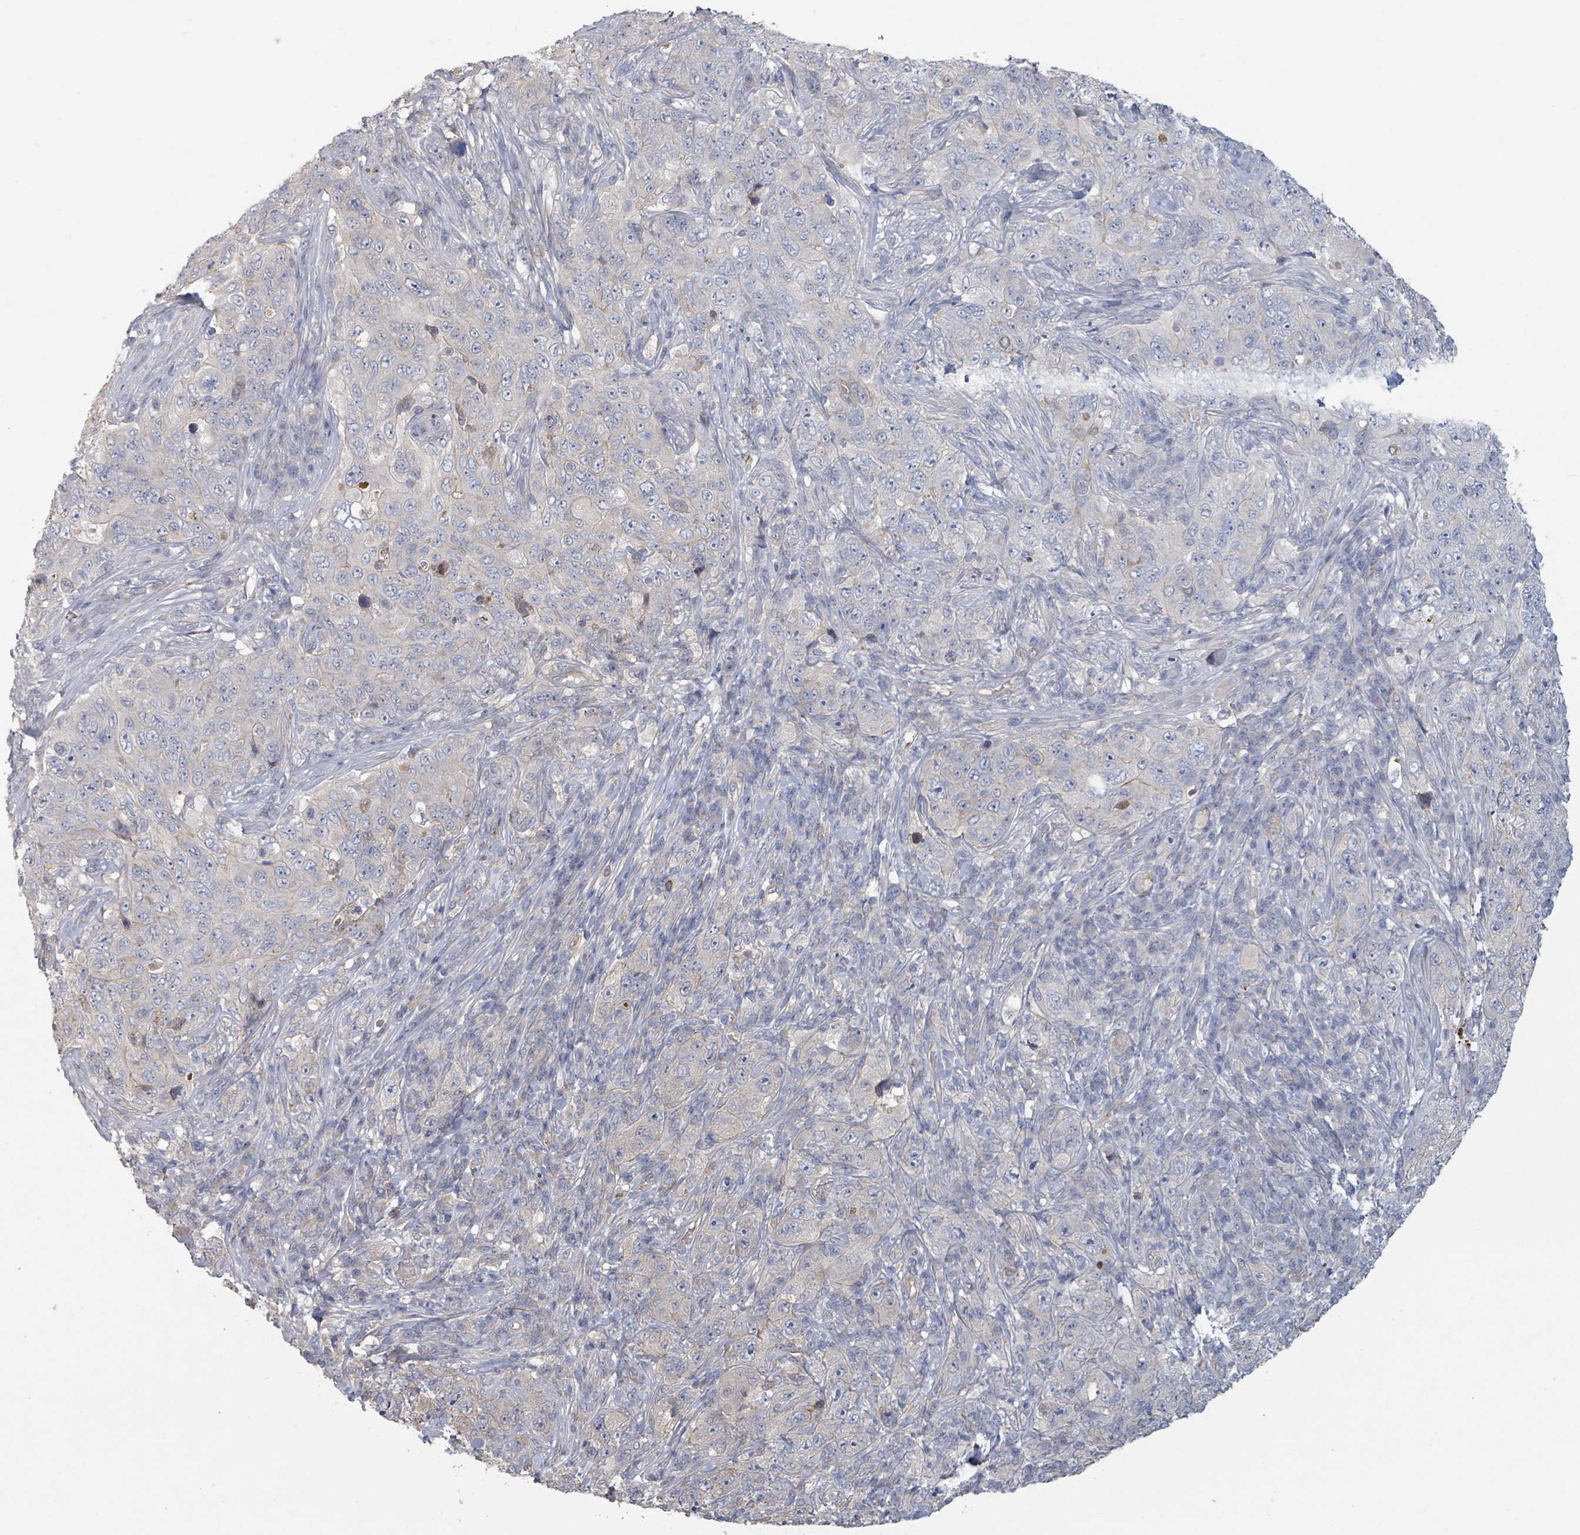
{"staining": {"intensity": "negative", "quantity": "none", "location": "none"}, "tissue": "pancreatic cancer", "cell_type": "Tumor cells", "image_type": "cancer", "snomed": [{"axis": "morphology", "description": "Adenocarcinoma, NOS"}, {"axis": "topography", "description": "Pancreas"}], "caption": "Tumor cells show no significant positivity in adenocarcinoma (pancreatic).", "gene": "PLAUR", "patient": {"sex": "male", "age": 68}}